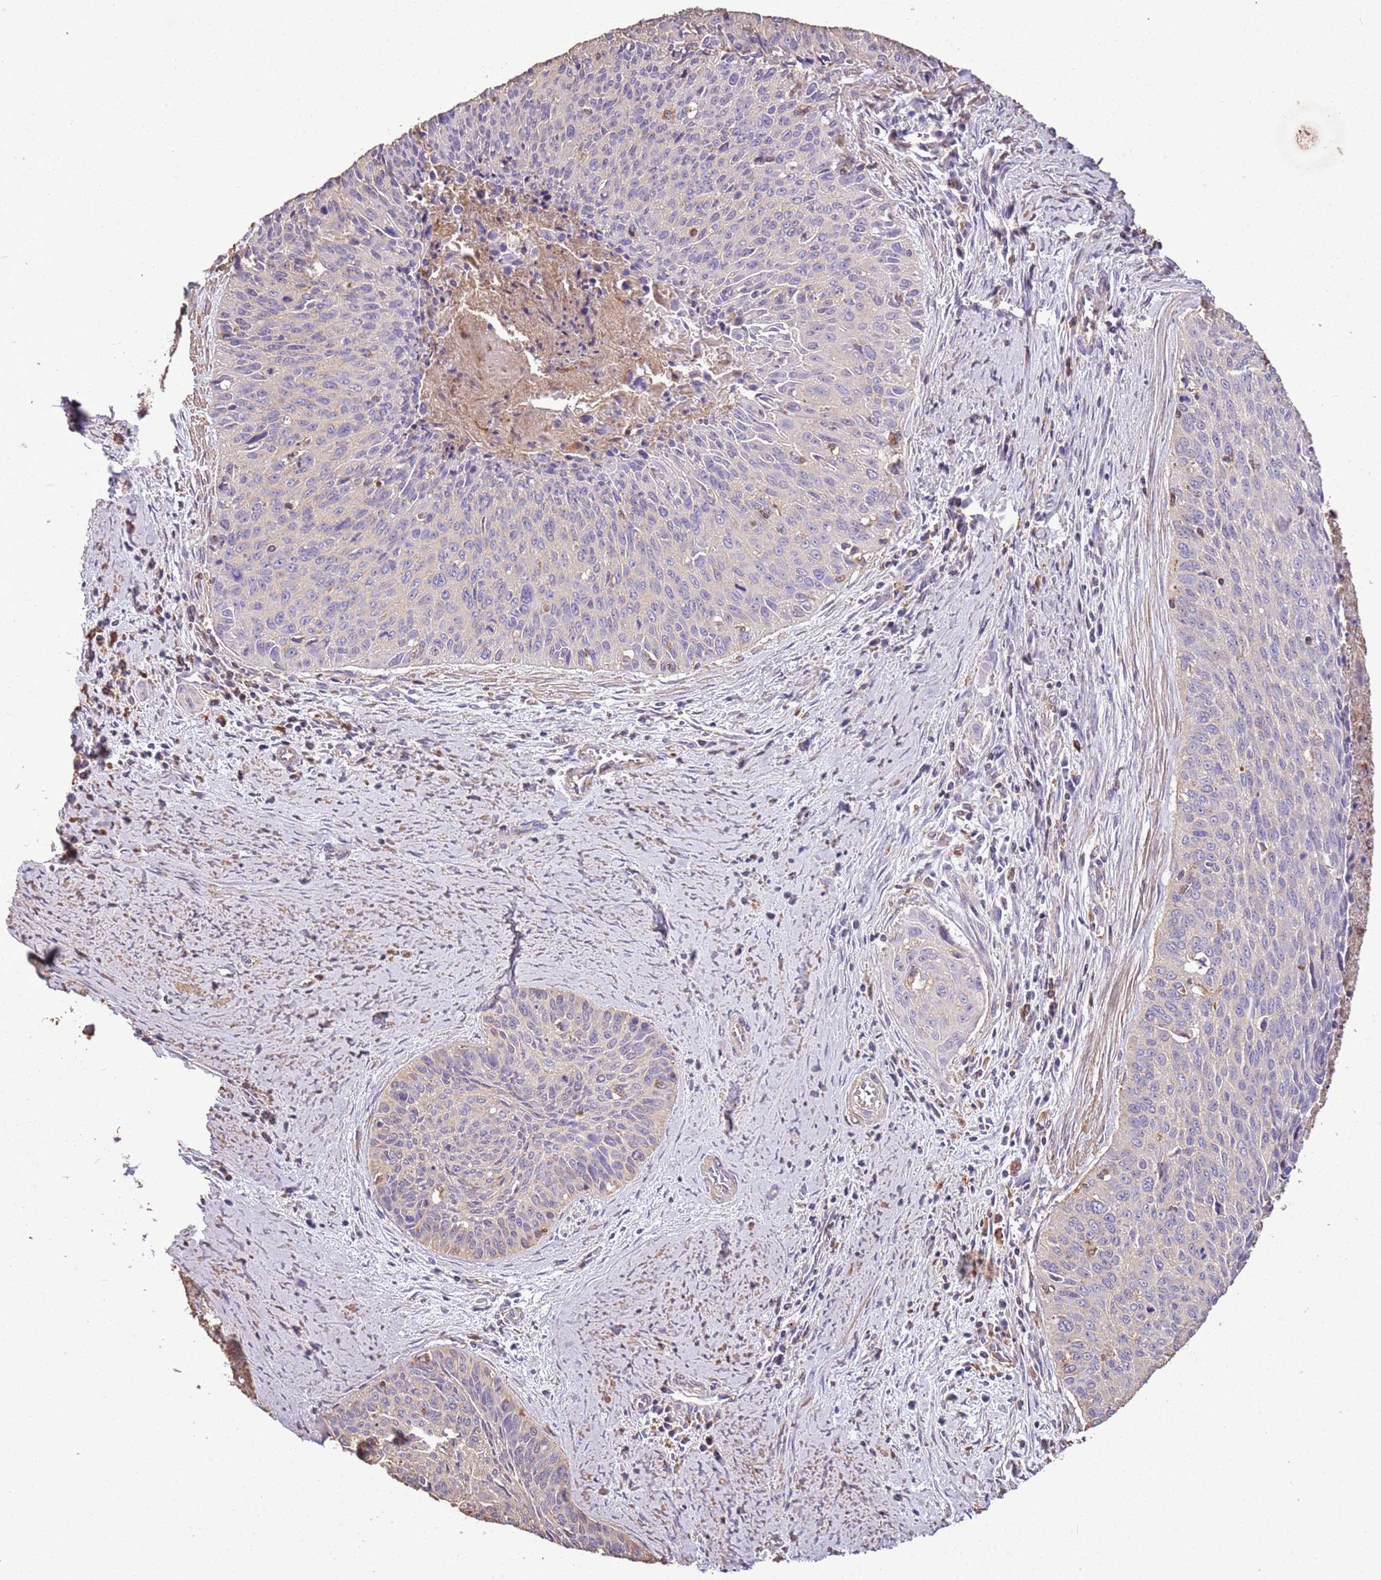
{"staining": {"intensity": "negative", "quantity": "none", "location": "none"}, "tissue": "cervical cancer", "cell_type": "Tumor cells", "image_type": "cancer", "snomed": [{"axis": "morphology", "description": "Squamous cell carcinoma, NOS"}, {"axis": "topography", "description": "Cervix"}], "caption": "This micrograph is of cervical cancer (squamous cell carcinoma) stained with IHC to label a protein in brown with the nuclei are counter-stained blue. There is no positivity in tumor cells.", "gene": "ARL10", "patient": {"sex": "female", "age": 55}}